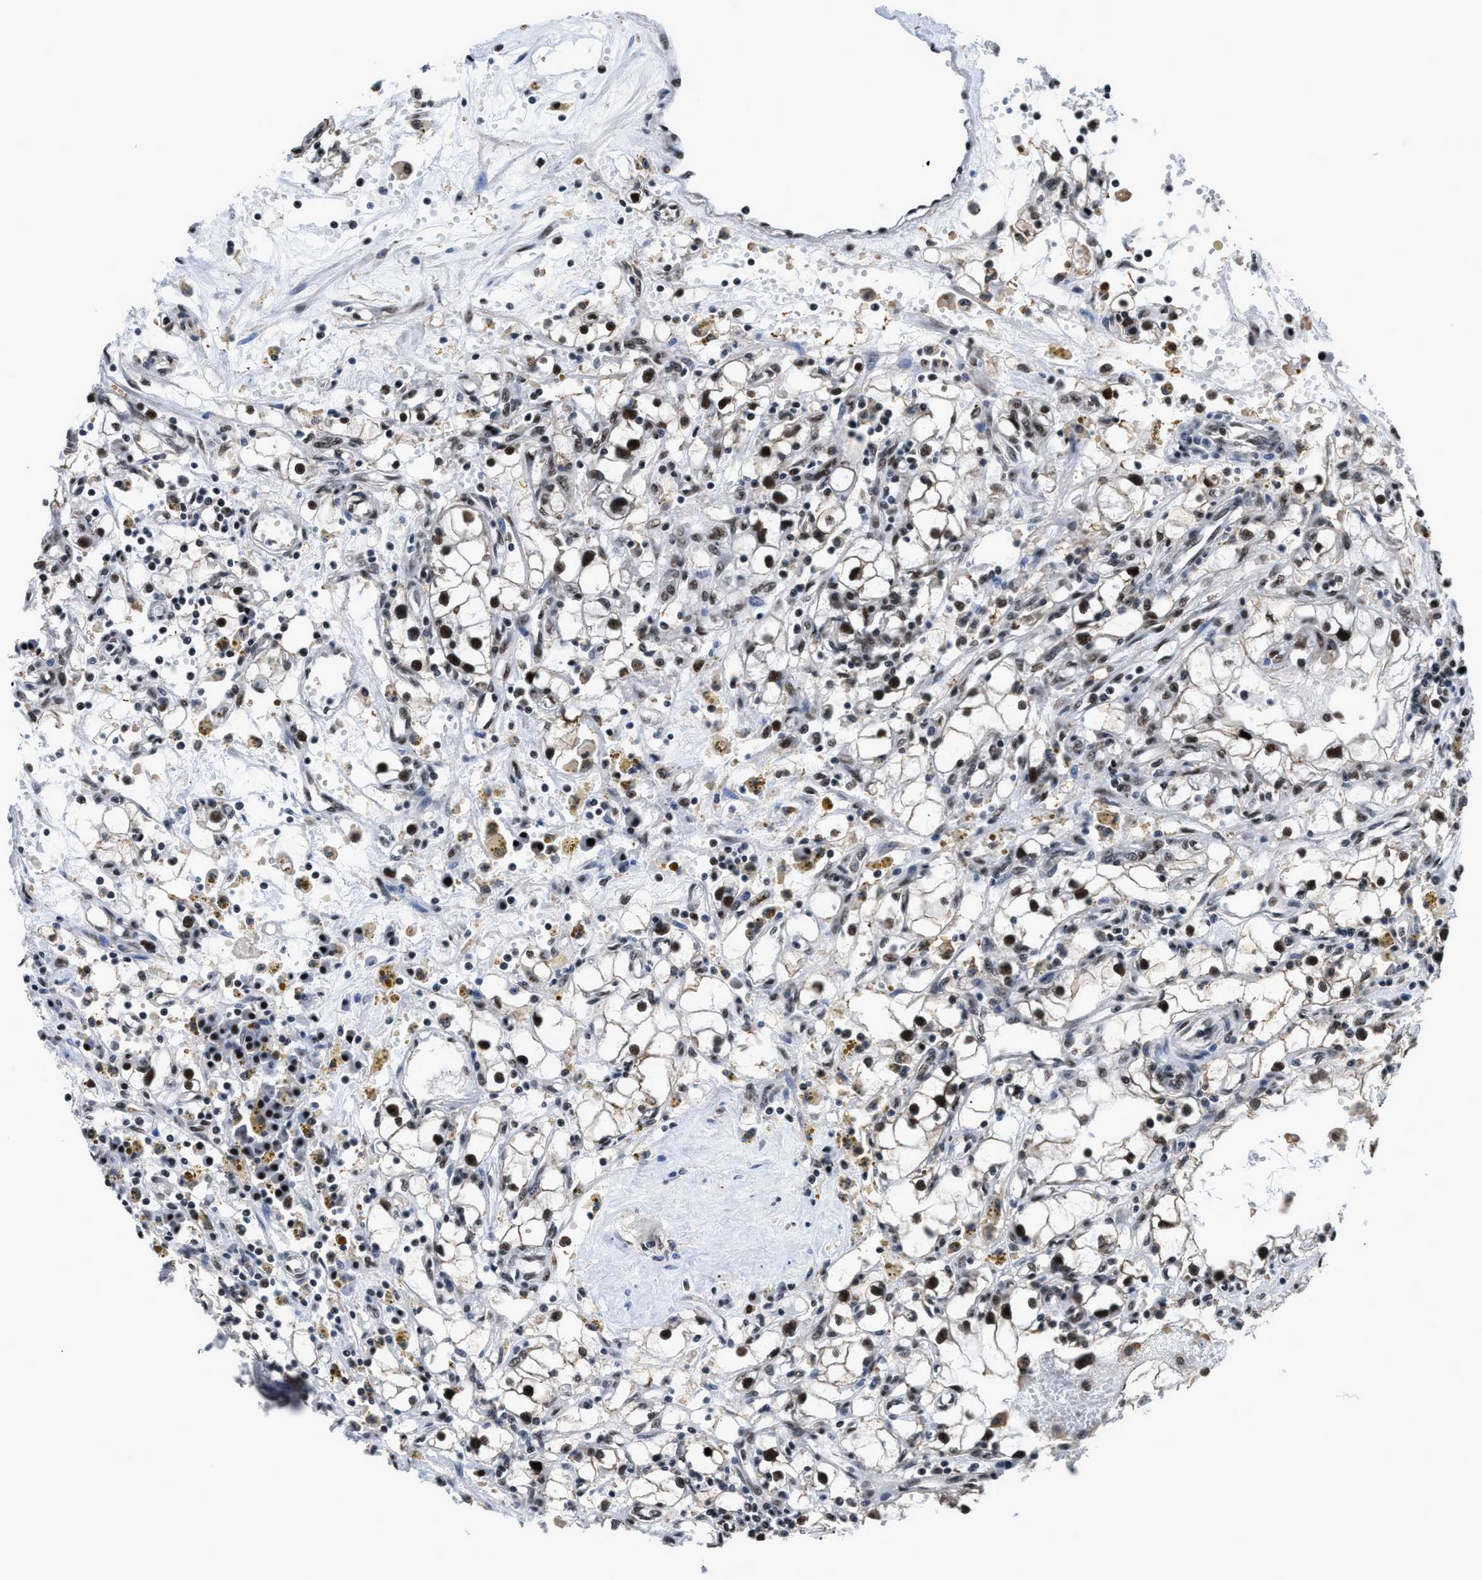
{"staining": {"intensity": "moderate", "quantity": ">75%", "location": "nuclear"}, "tissue": "renal cancer", "cell_type": "Tumor cells", "image_type": "cancer", "snomed": [{"axis": "morphology", "description": "Adenocarcinoma, NOS"}, {"axis": "topography", "description": "Kidney"}], "caption": "Immunohistochemical staining of adenocarcinoma (renal) reveals medium levels of moderate nuclear protein expression in approximately >75% of tumor cells. The staining was performed using DAB (3,3'-diaminobenzidine), with brown indicating positive protein expression. Nuclei are stained blue with hematoxylin.", "gene": "HNRNPH2", "patient": {"sex": "male", "age": 56}}